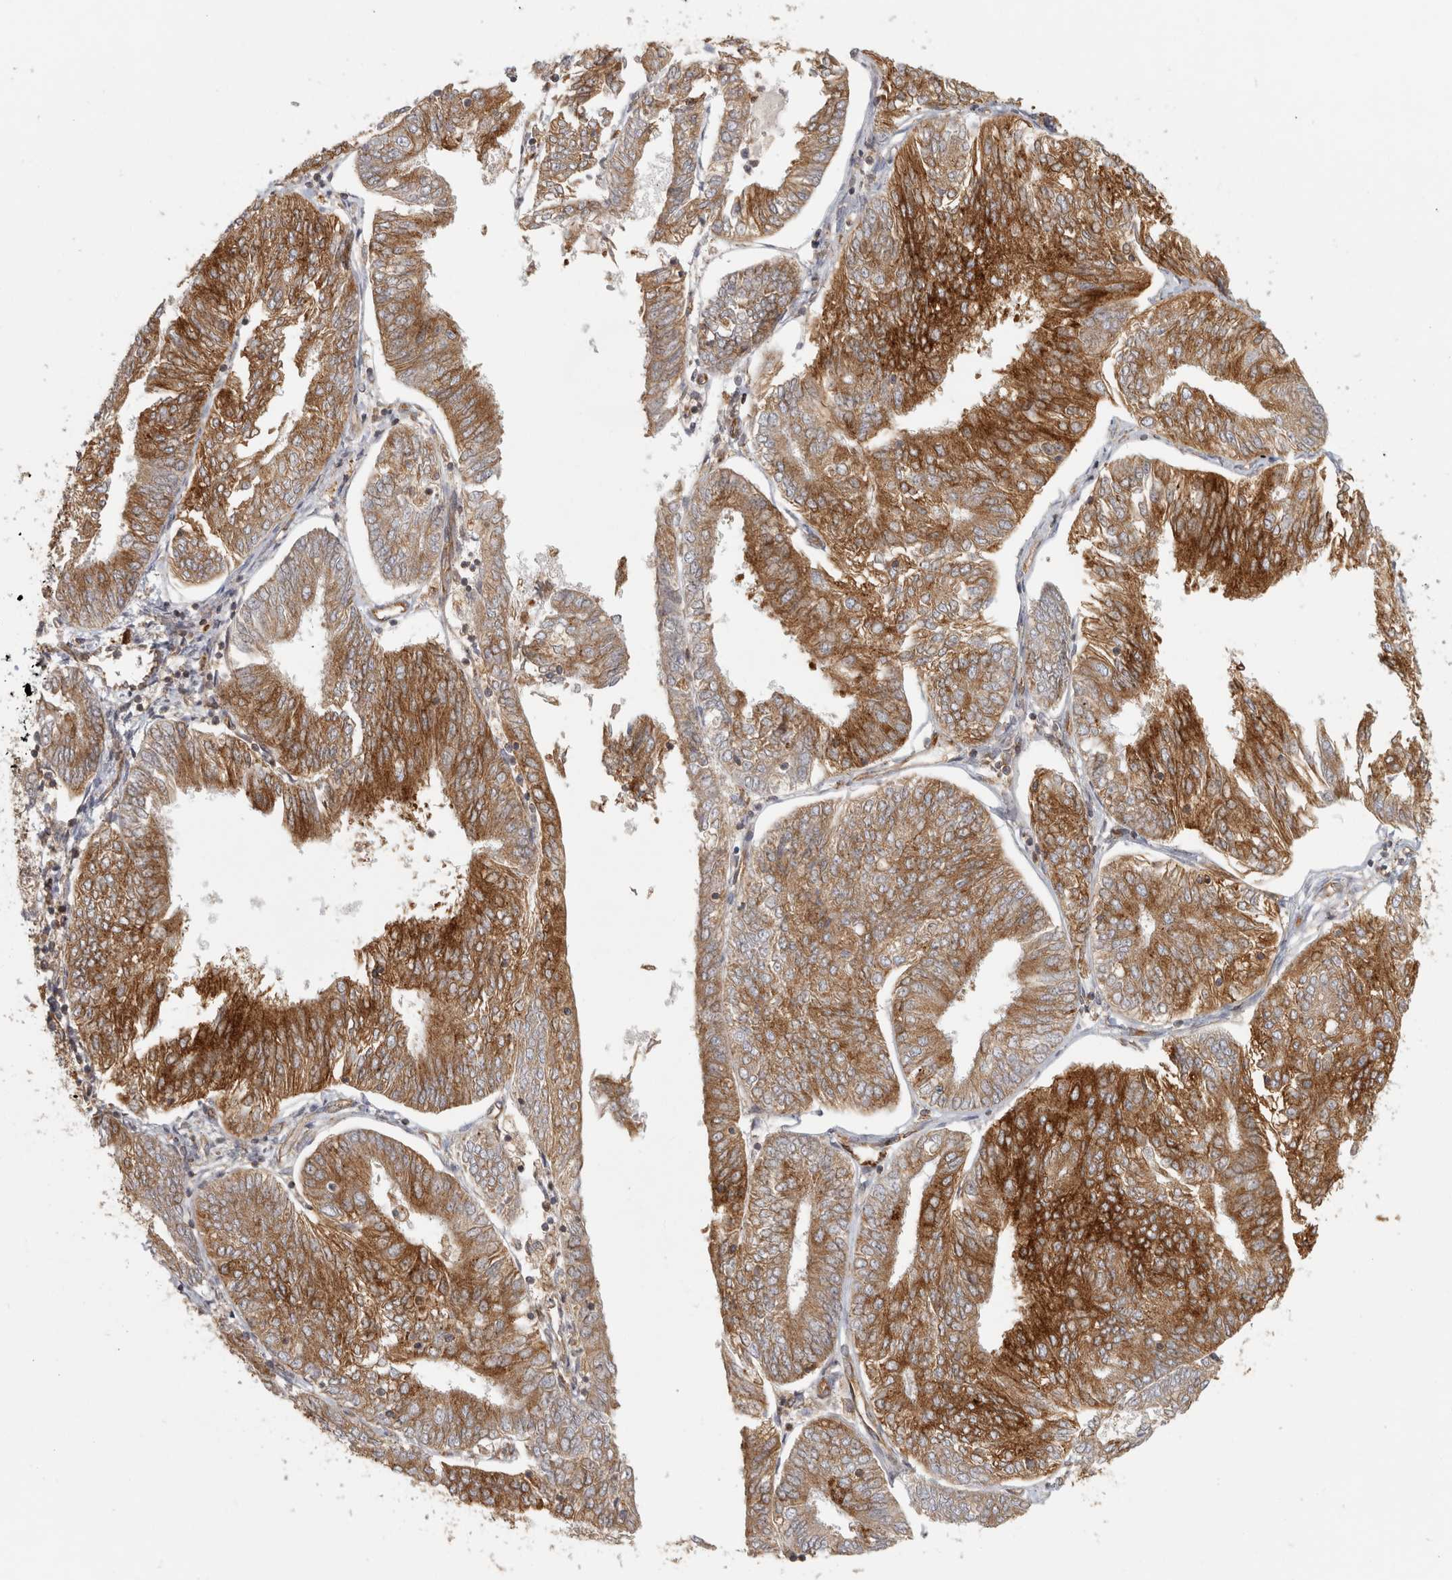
{"staining": {"intensity": "strong", "quantity": ">75%", "location": "cytoplasmic/membranous"}, "tissue": "endometrial cancer", "cell_type": "Tumor cells", "image_type": "cancer", "snomed": [{"axis": "morphology", "description": "Adenocarcinoma, NOS"}, {"axis": "topography", "description": "Endometrium"}], "caption": "Protein staining exhibits strong cytoplasmic/membranous staining in about >75% of tumor cells in adenocarcinoma (endometrial).", "gene": "HLA-E", "patient": {"sex": "female", "age": 58}}